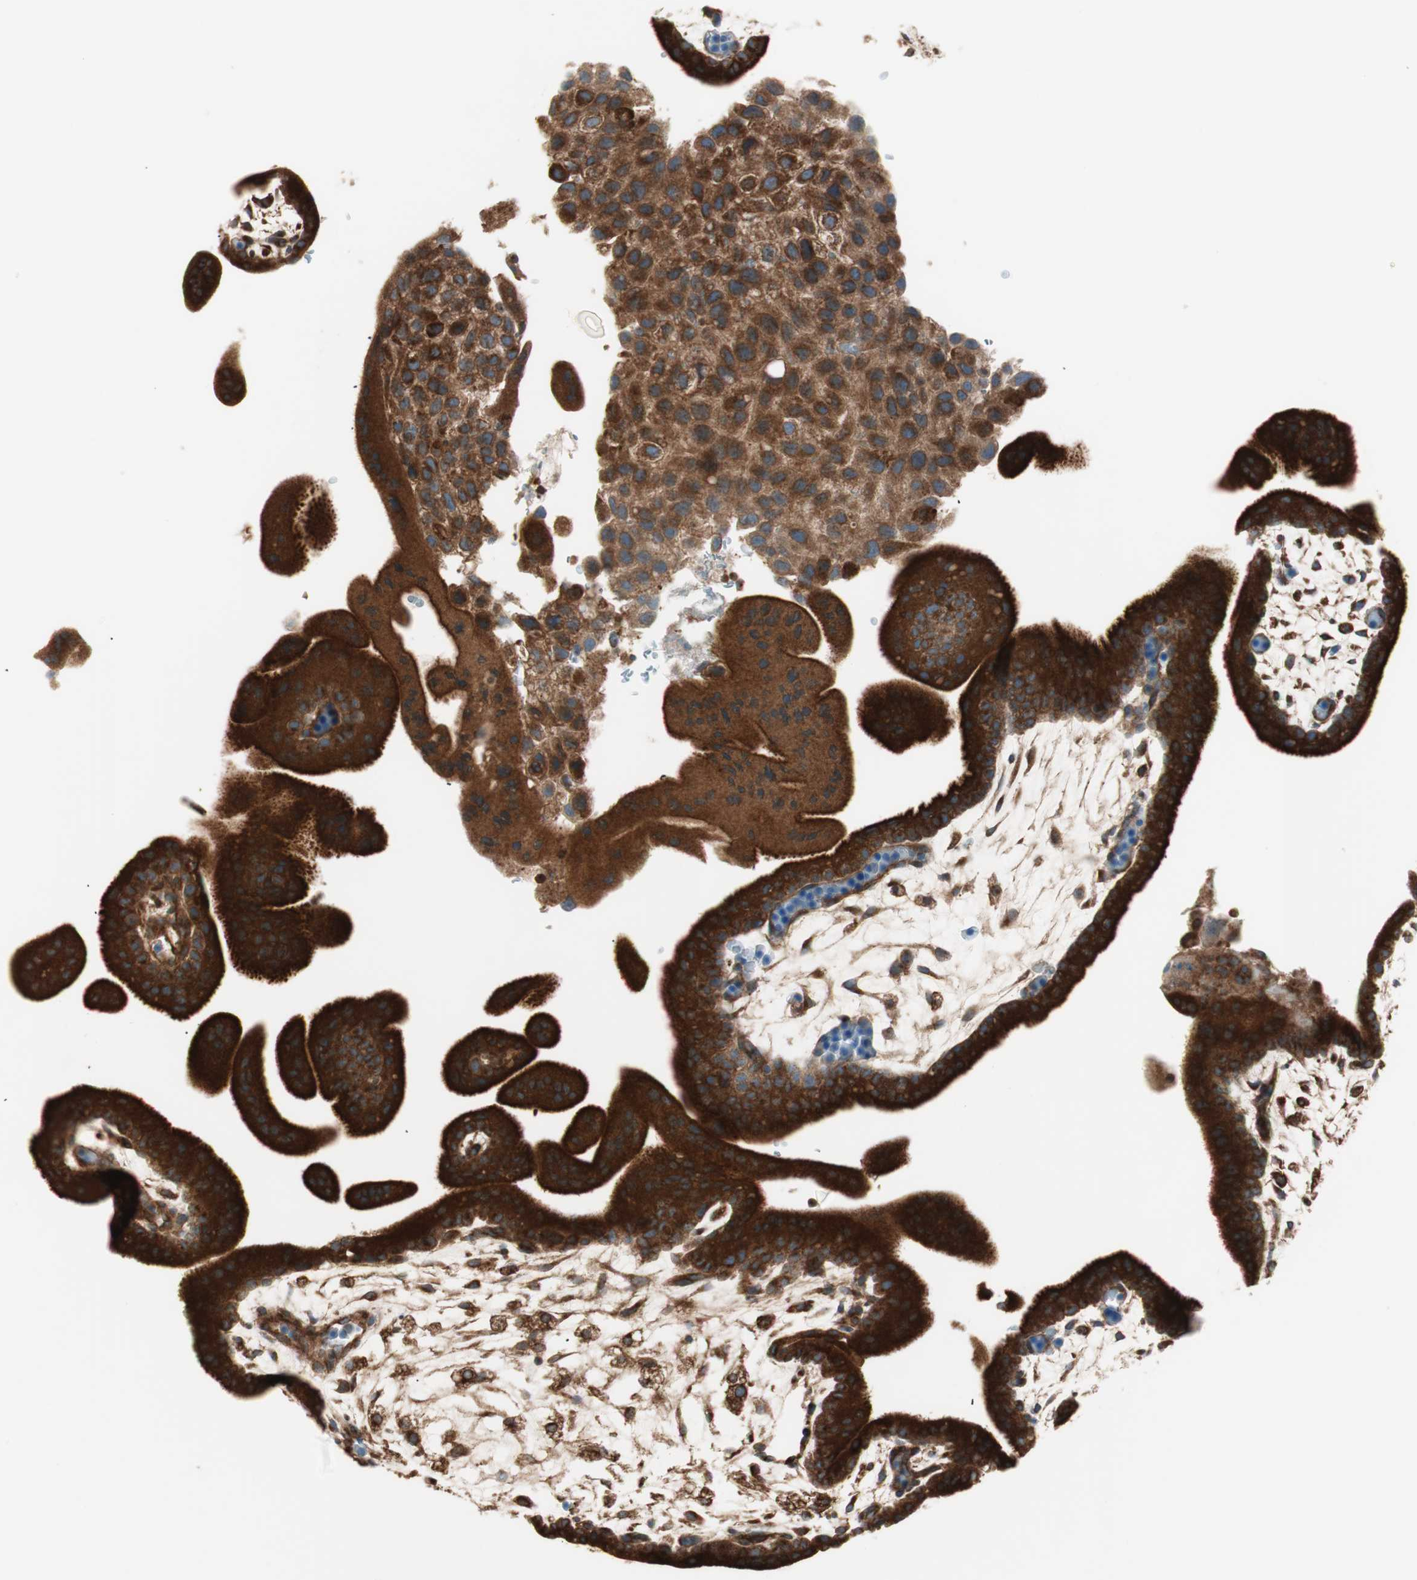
{"staining": {"intensity": "strong", "quantity": ">75%", "location": "cytoplasmic/membranous"}, "tissue": "placenta", "cell_type": "Decidual cells", "image_type": "normal", "snomed": [{"axis": "morphology", "description": "Normal tissue, NOS"}, {"axis": "topography", "description": "Placenta"}], "caption": "This is an image of immunohistochemistry staining of benign placenta, which shows strong positivity in the cytoplasmic/membranous of decidual cells.", "gene": "RAB5A", "patient": {"sex": "female", "age": 35}}